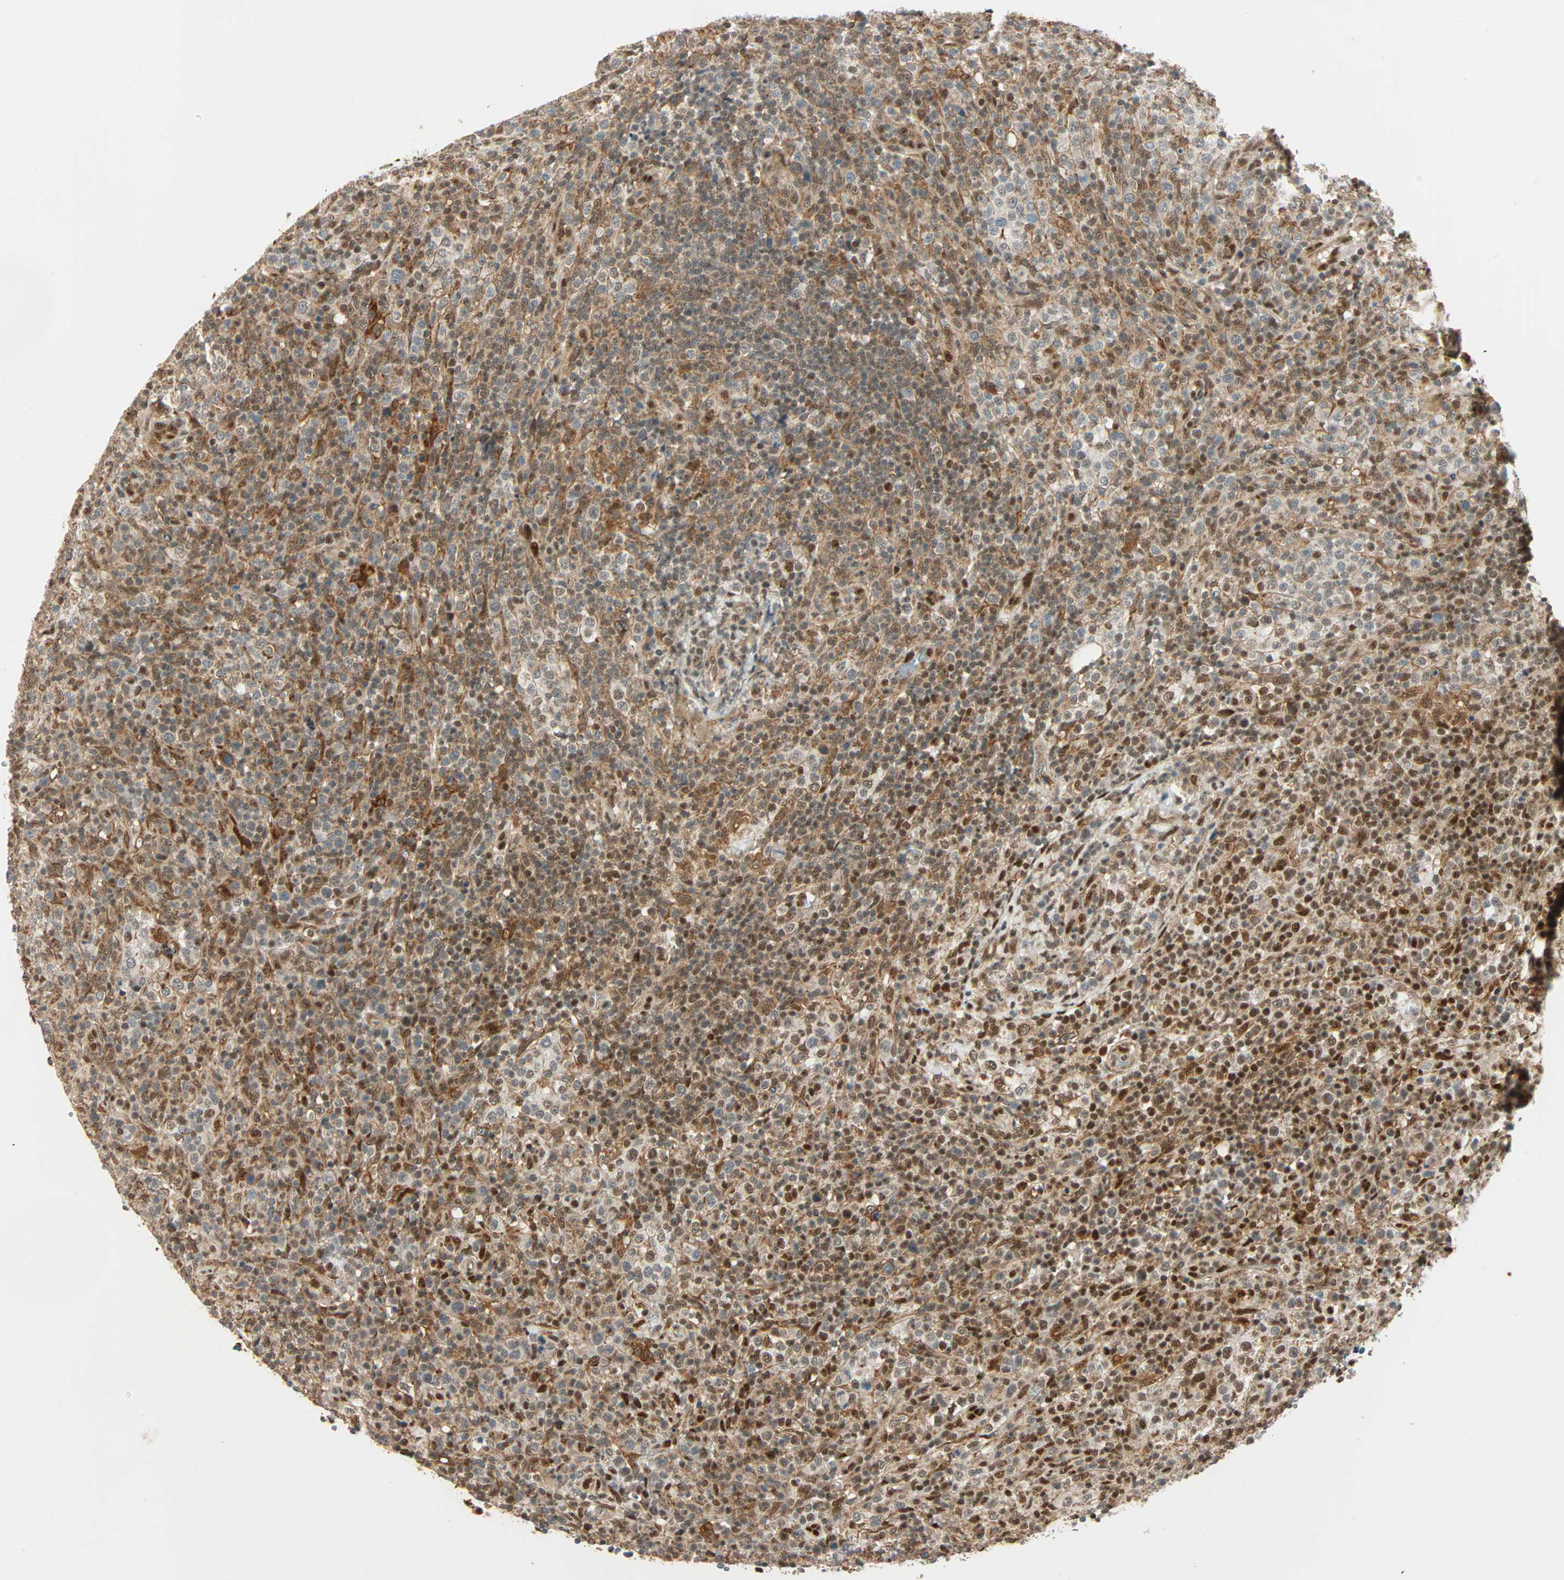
{"staining": {"intensity": "strong", "quantity": ">75%", "location": "cytoplasmic/membranous,nuclear"}, "tissue": "lymphoma", "cell_type": "Tumor cells", "image_type": "cancer", "snomed": [{"axis": "morphology", "description": "Malignant lymphoma, non-Hodgkin's type, High grade"}, {"axis": "topography", "description": "Lymph node"}], "caption": "High-grade malignant lymphoma, non-Hodgkin's type stained for a protein (brown) demonstrates strong cytoplasmic/membranous and nuclear positive positivity in approximately >75% of tumor cells.", "gene": "PNPLA6", "patient": {"sex": "female", "age": 76}}